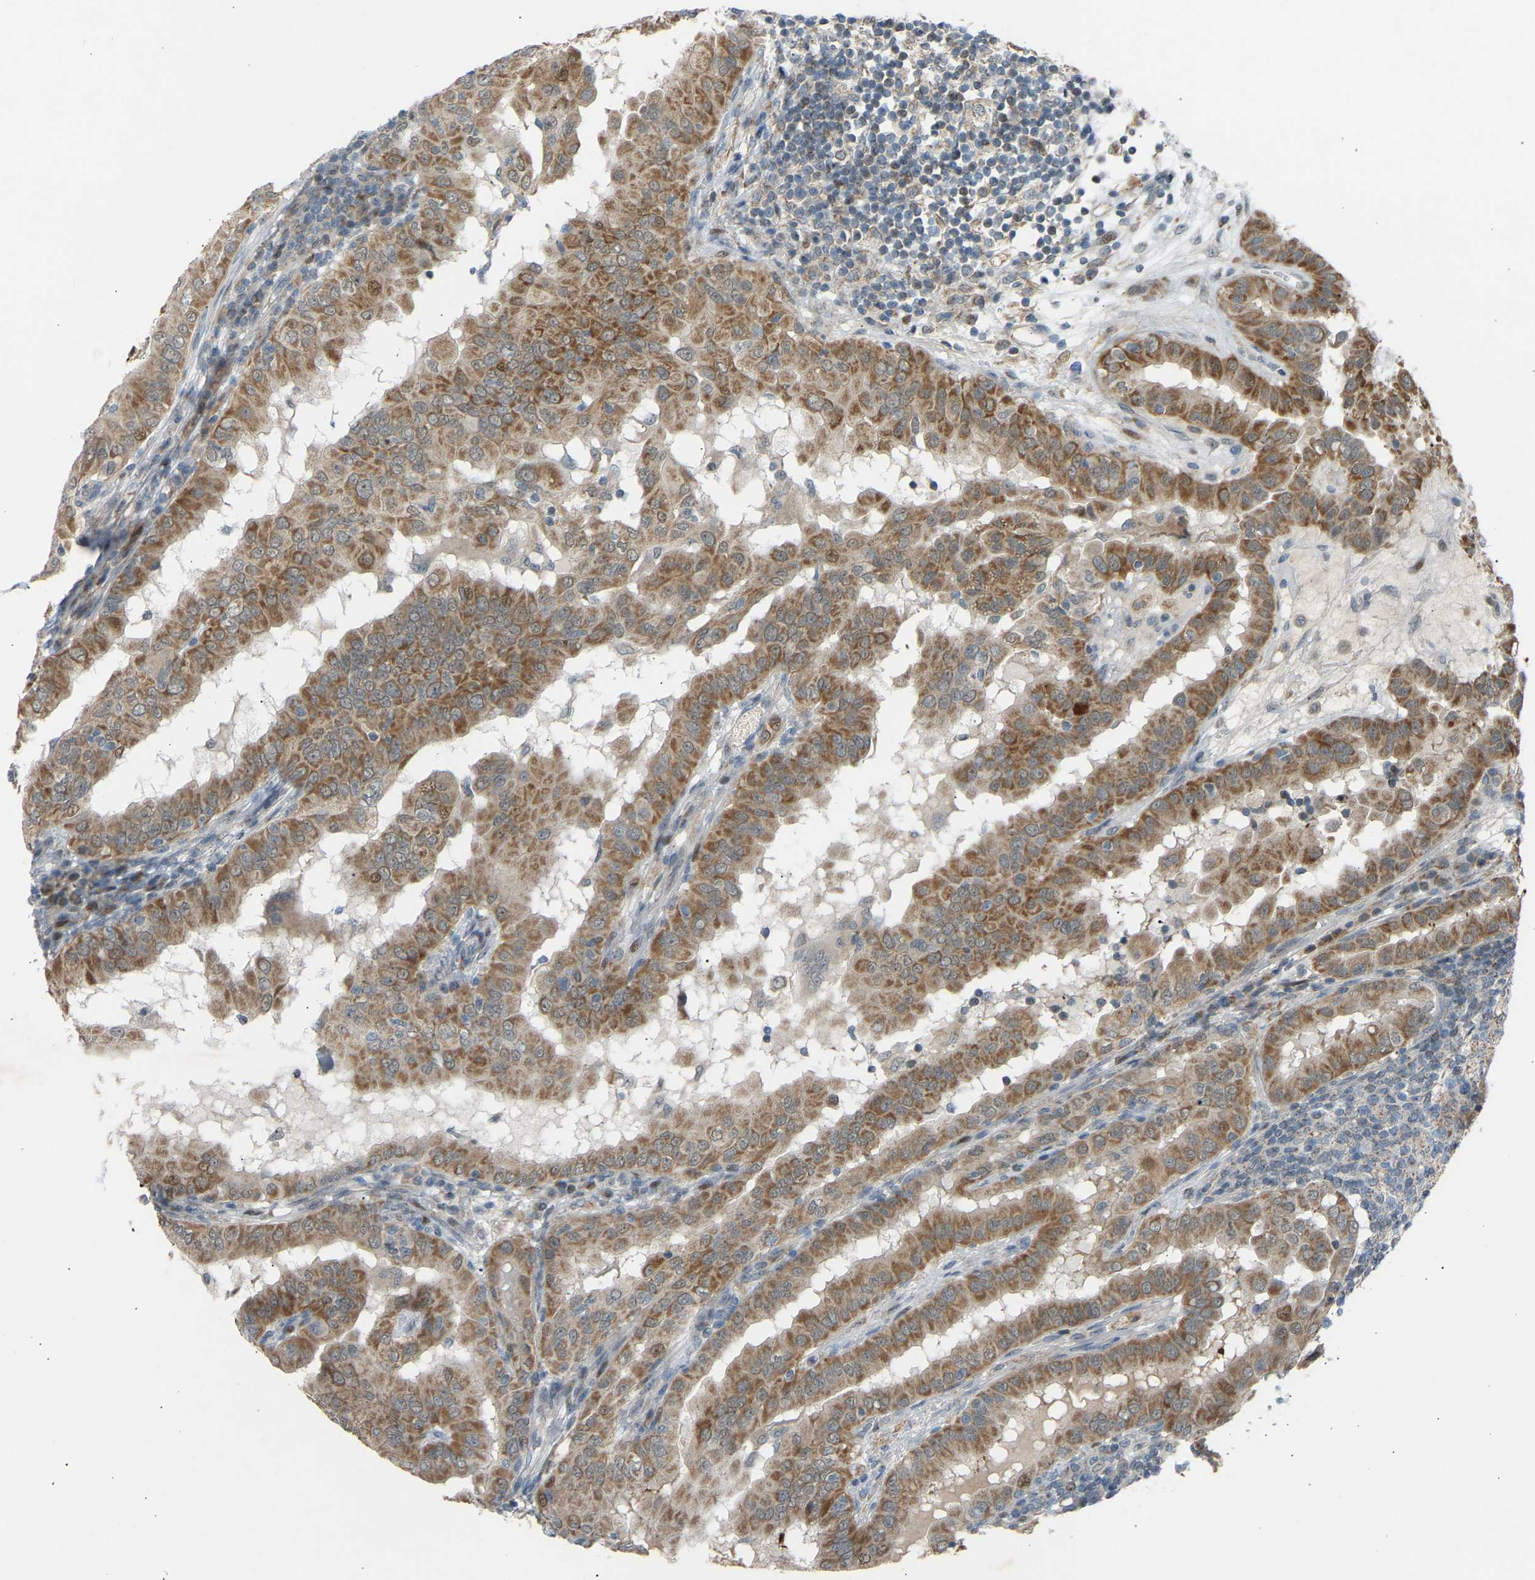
{"staining": {"intensity": "moderate", "quantity": ">75%", "location": "cytoplasmic/membranous"}, "tissue": "thyroid cancer", "cell_type": "Tumor cells", "image_type": "cancer", "snomed": [{"axis": "morphology", "description": "Papillary adenocarcinoma, NOS"}, {"axis": "topography", "description": "Thyroid gland"}], "caption": "Immunohistochemistry (IHC) of papillary adenocarcinoma (thyroid) exhibits medium levels of moderate cytoplasmic/membranous expression in approximately >75% of tumor cells. The staining was performed using DAB to visualize the protein expression in brown, while the nuclei were stained in blue with hematoxylin (Magnification: 20x).", "gene": "VPS41", "patient": {"sex": "male", "age": 33}}